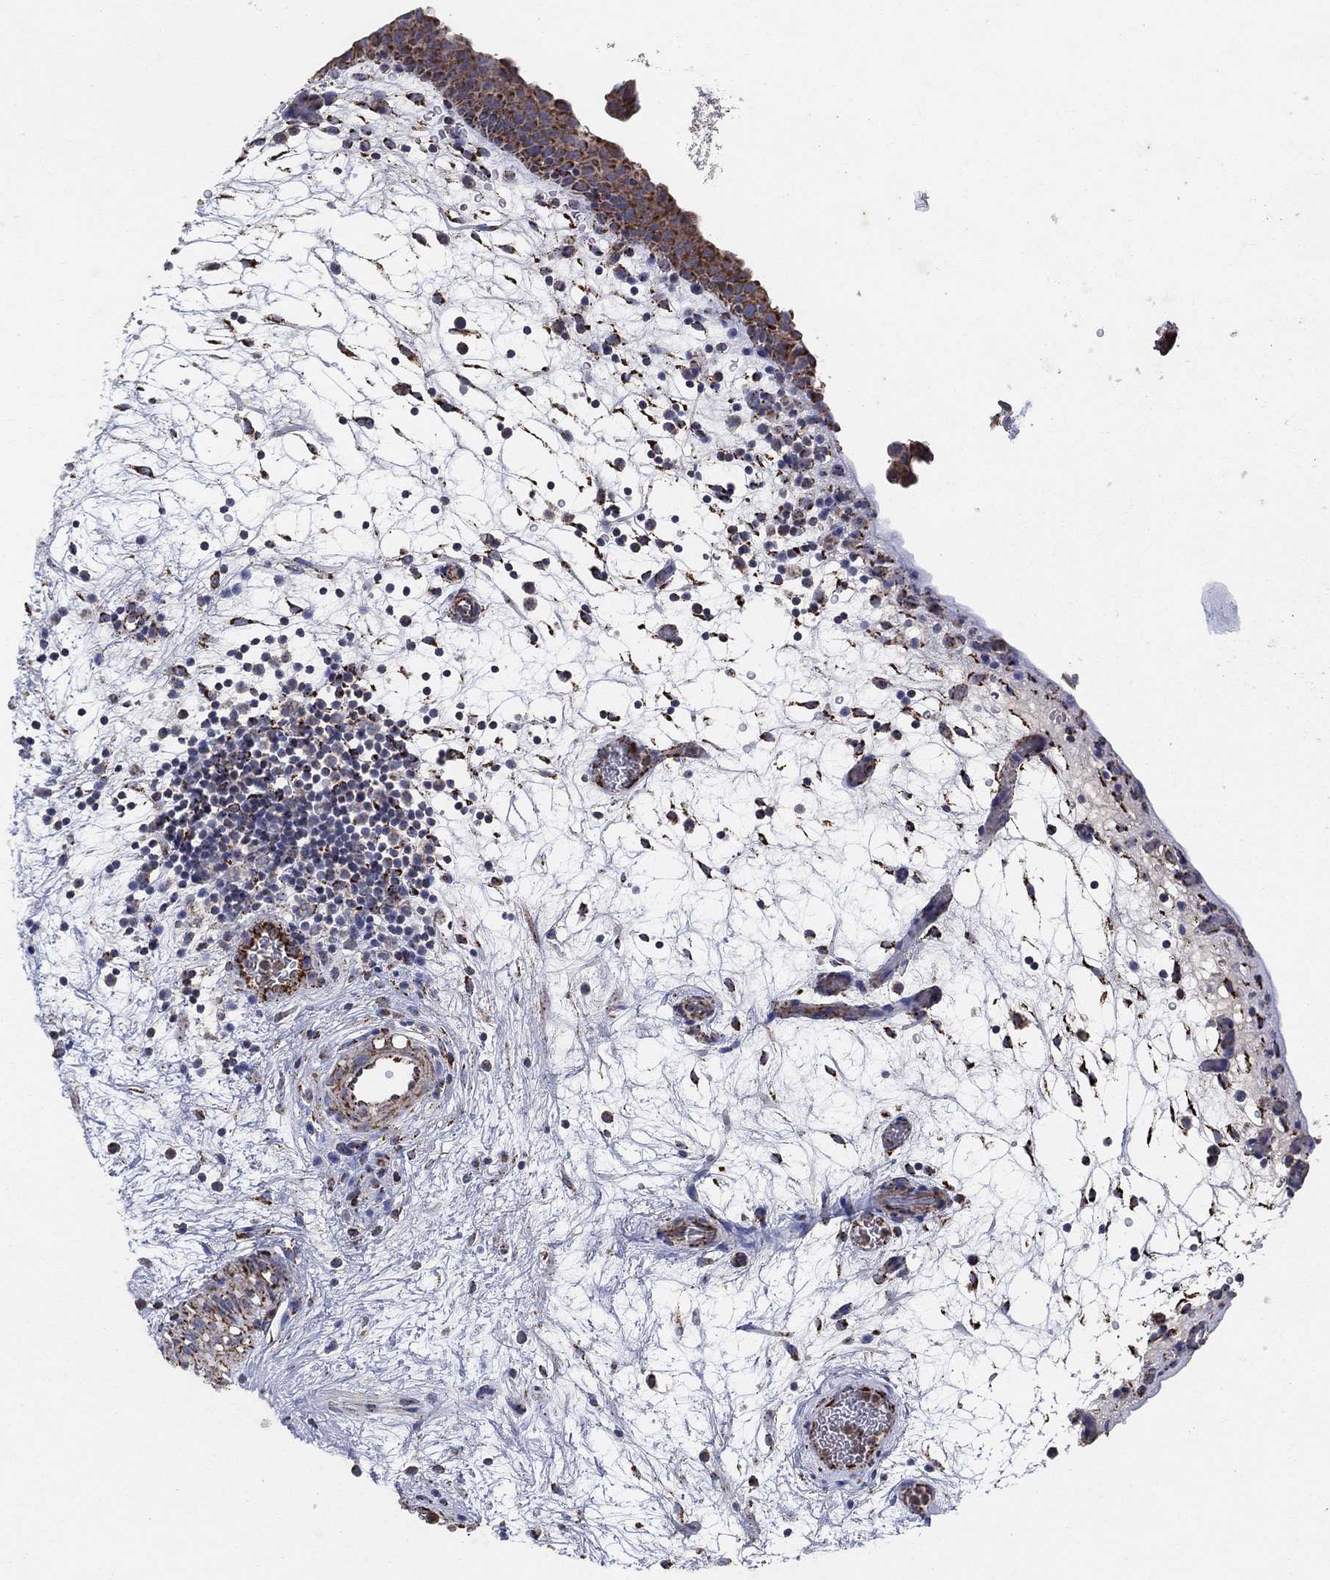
{"staining": {"intensity": "moderate", "quantity": ">75%", "location": "cytoplasmic/membranous"}, "tissue": "urinary bladder", "cell_type": "Urothelial cells", "image_type": "normal", "snomed": [{"axis": "morphology", "description": "Normal tissue, NOS"}, {"axis": "topography", "description": "Urinary bladder"}], "caption": "The micrograph reveals immunohistochemical staining of benign urinary bladder. There is moderate cytoplasmic/membranous staining is appreciated in approximately >75% of urothelial cells. The staining was performed using DAB (3,3'-diaminobenzidine), with brown indicating positive protein expression. Nuclei are stained blue with hematoxylin.", "gene": "PNPLA2", "patient": {"sex": "male", "age": 37}}